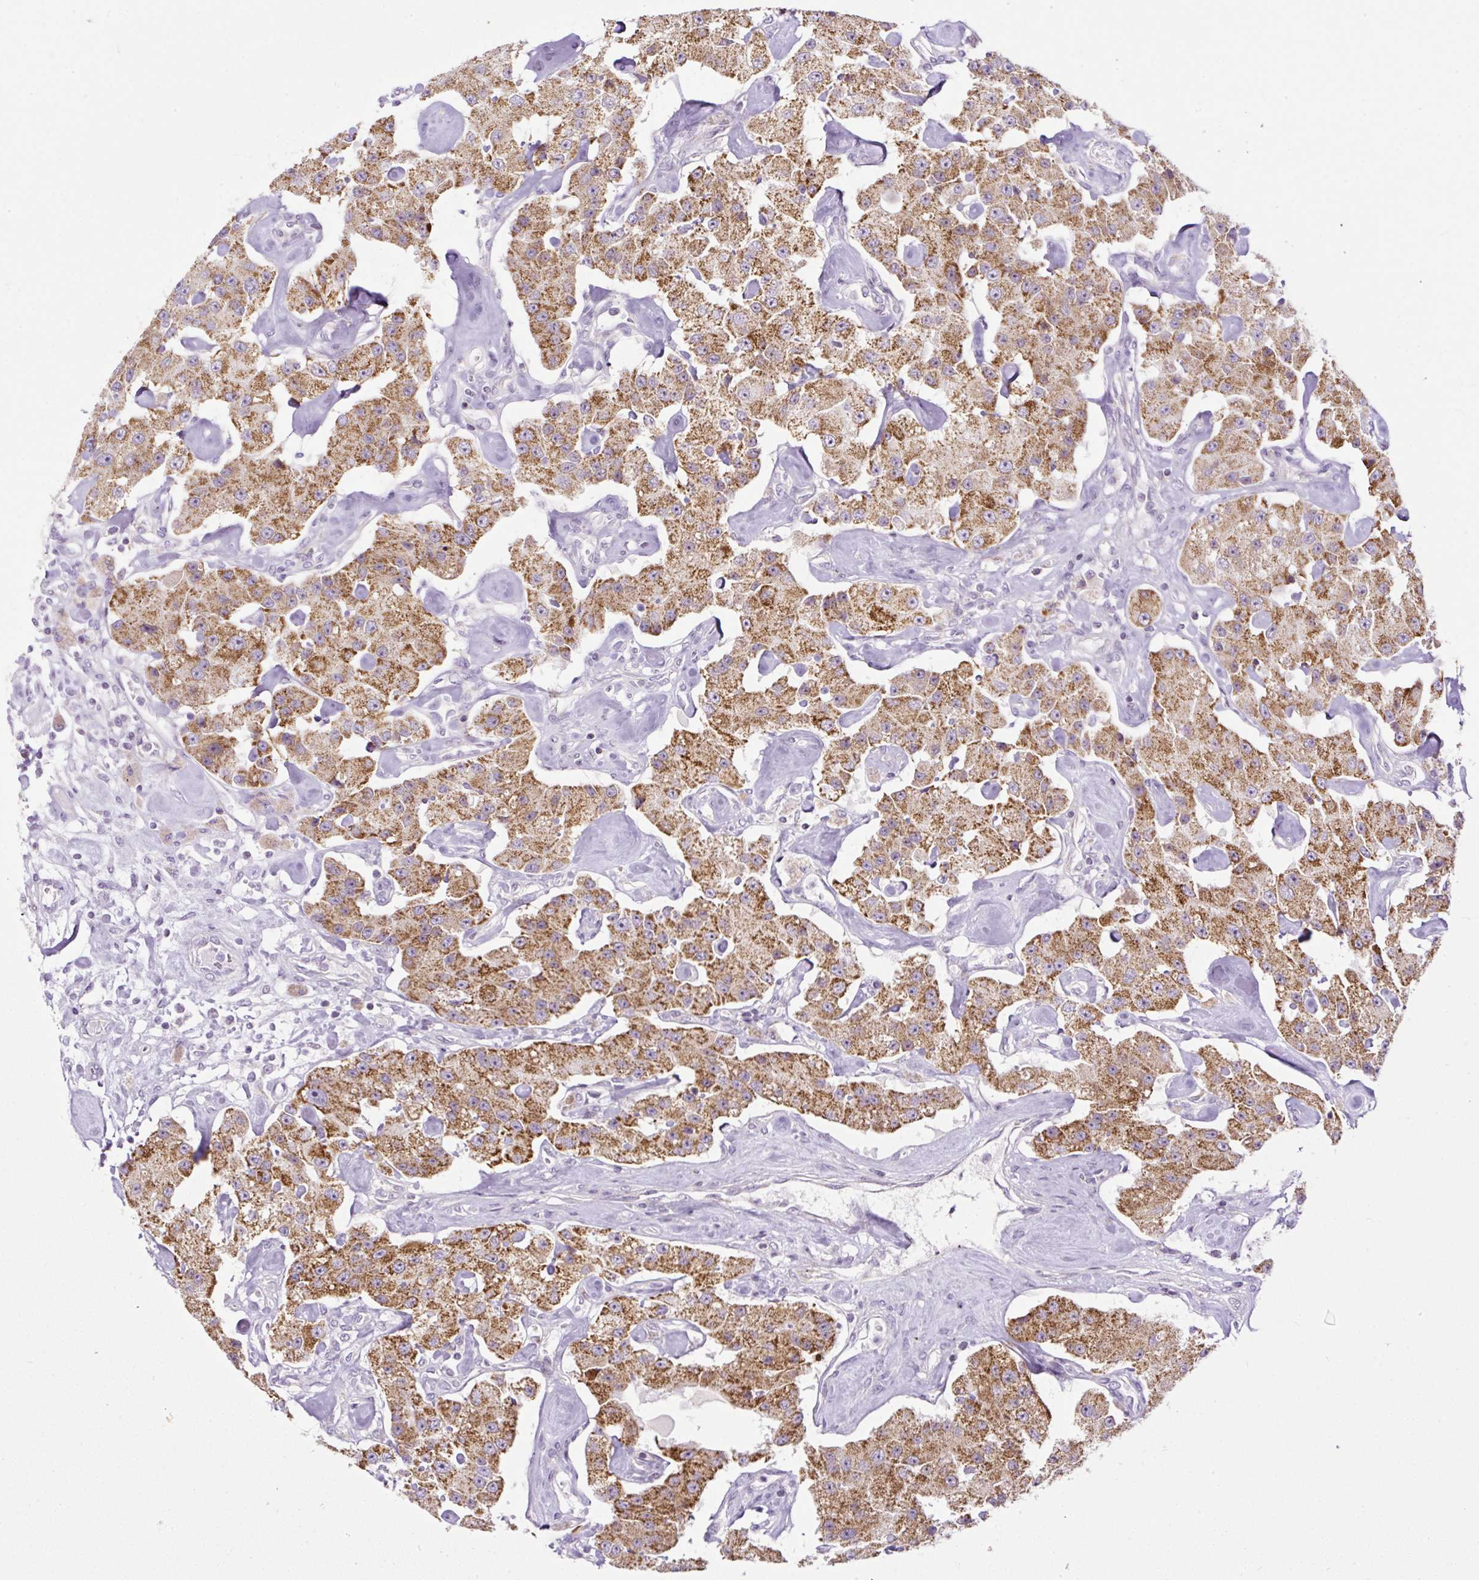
{"staining": {"intensity": "moderate", "quantity": ">75%", "location": "cytoplasmic/membranous"}, "tissue": "carcinoid", "cell_type": "Tumor cells", "image_type": "cancer", "snomed": [{"axis": "morphology", "description": "Carcinoid, malignant, NOS"}, {"axis": "topography", "description": "Pancreas"}], "caption": "A histopathology image of carcinoid stained for a protein shows moderate cytoplasmic/membranous brown staining in tumor cells.", "gene": "FMC1", "patient": {"sex": "male", "age": 41}}